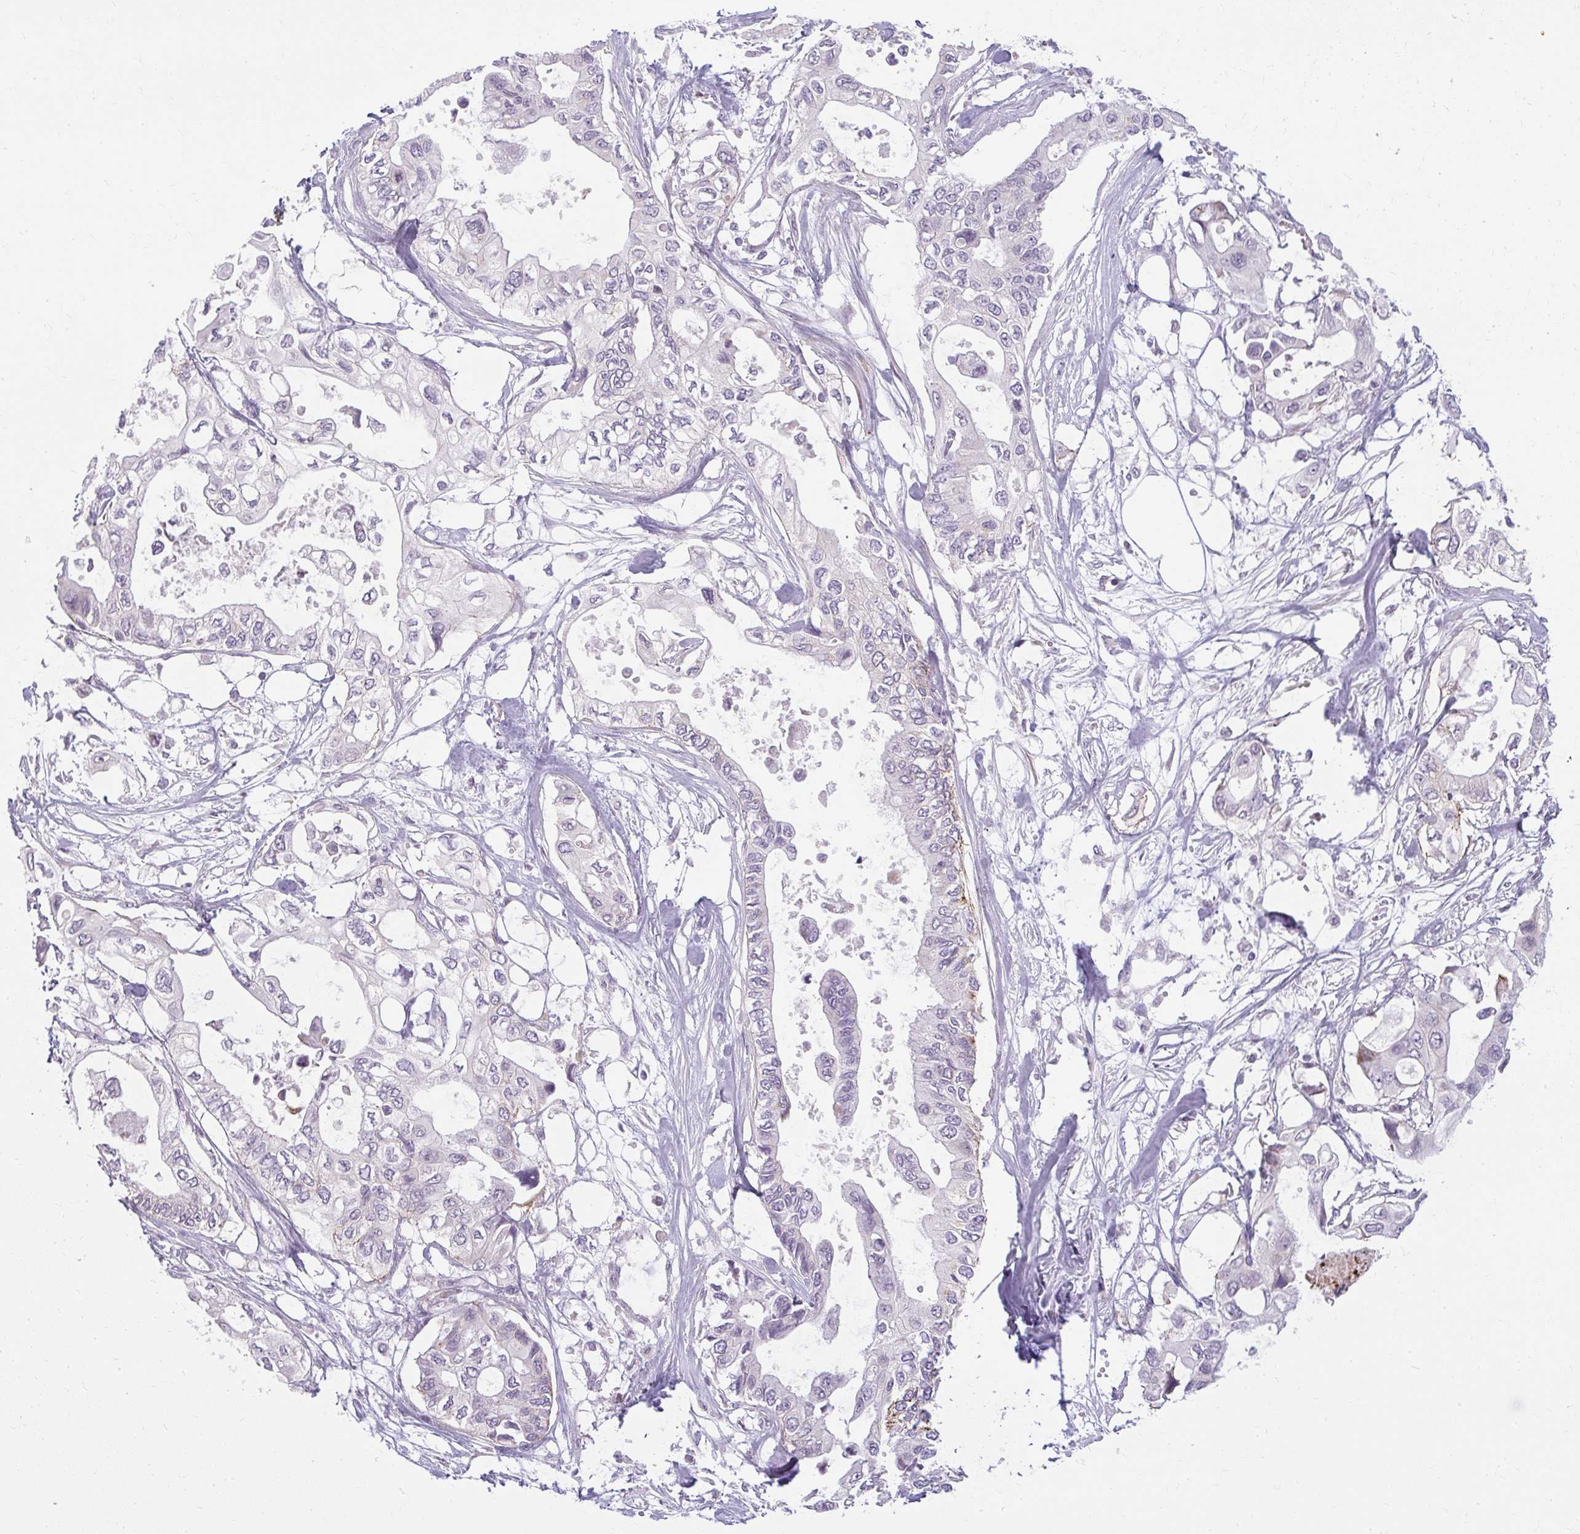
{"staining": {"intensity": "negative", "quantity": "none", "location": "none"}, "tissue": "pancreatic cancer", "cell_type": "Tumor cells", "image_type": "cancer", "snomed": [{"axis": "morphology", "description": "Adenocarcinoma, NOS"}, {"axis": "topography", "description": "Pancreas"}], "caption": "There is no significant staining in tumor cells of pancreatic adenocarcinoma.", "gene": "ZFYVE26", "patient": {"sex": "female", "age": 63}}